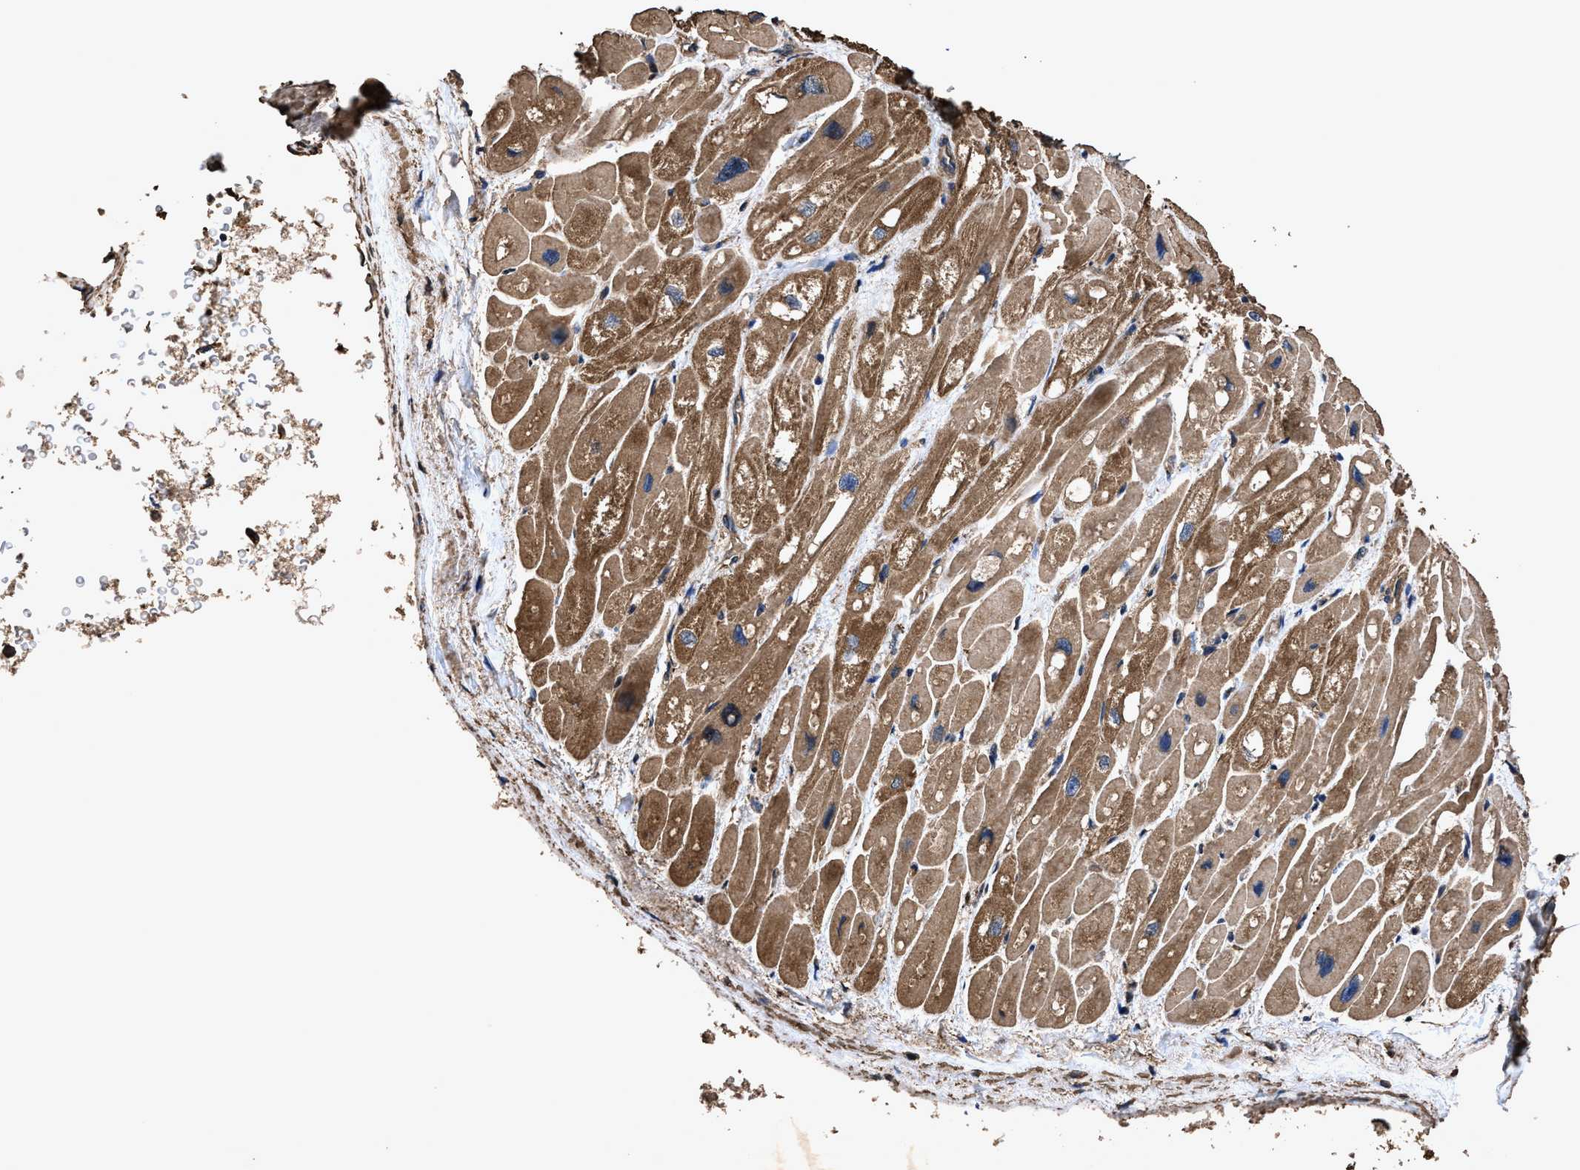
{"staining": {"intensity": "moderate", "quantity": ">75%", "location": "cytoplasmic/membranous"}, "tissue": "heart muscle", "cell_type": "Cardiomyocytes", "image_type": "normal", "snomed": [{"axis": "morphology", "description": "Normal tissue, NOS"}, {"axis": "topography", "description": "Heart"}], "caption": "DAB immunohistochemical staining of unremarkable heart muscle exhibits moderate cytoplasmic/membranous protein staining in about >75% of cardiomyocytes.", "gene": "ZMYND19", "patient": {"sex": "male", "age": 49}}